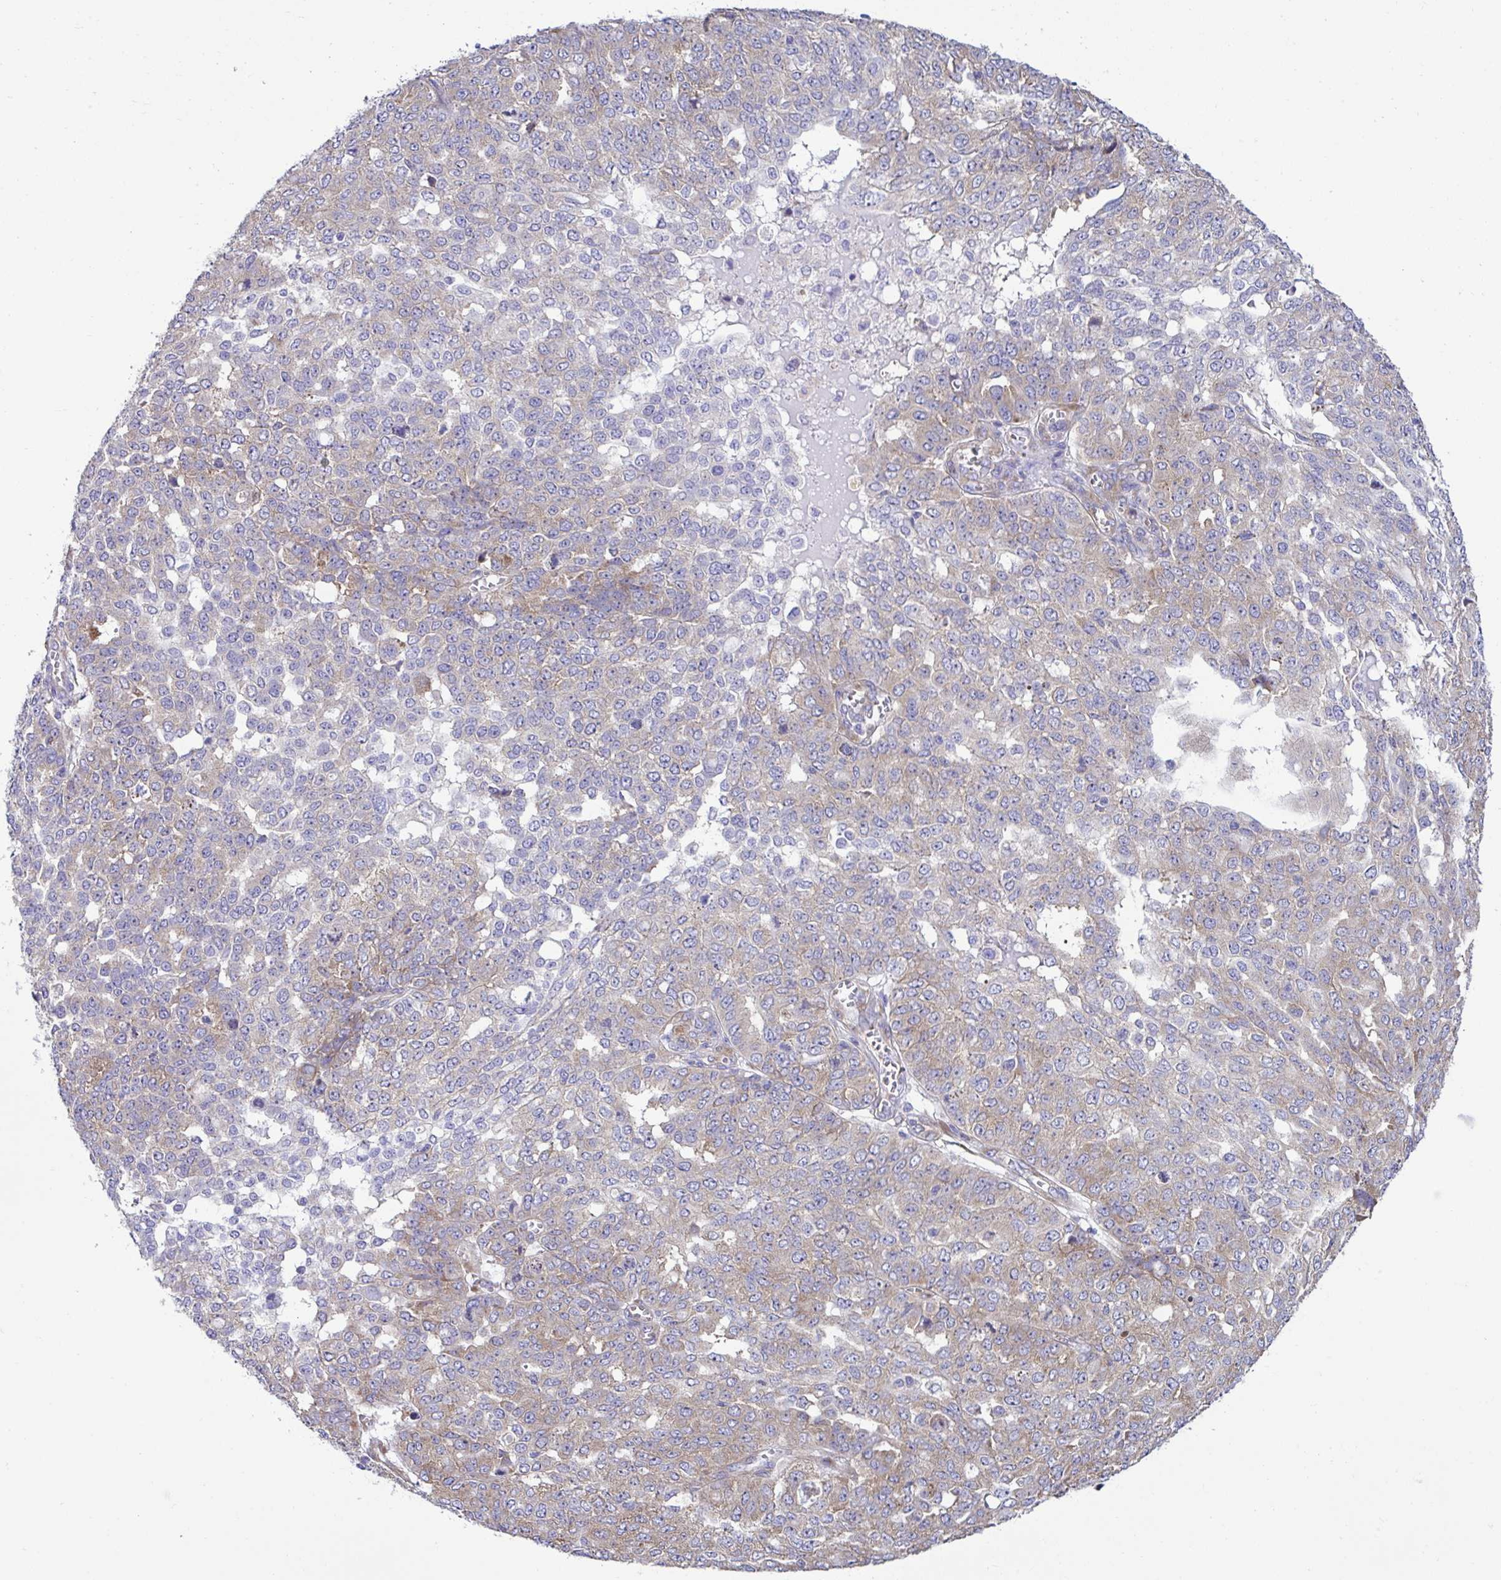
{"staining": {"intensity": "weak", "quantity": "25%-75%", "location": "cytoplasmic/membranous"}, "tissue": "ovarian cancer", "cell_type": "Tumor cells", "image_type": "cancer", "snomed": [{"axis": "morphology", "description": "Cystadenocarcinoma, serous, NOS"}, {"axis": "topography", "description": "Soft tissue"}, {"axis": "topography", "description": "Ovary"}], "caption": "The micrograph exhibits immunohistochemical staining of ovarian cancer (serous cystadenocarcinoma). There is weak cytoplasmic/membranous positivity is seen in about 25%-75% of tumor cells.", "gene": "RPL7", "patient": {"sex": "female", "age": 57}}